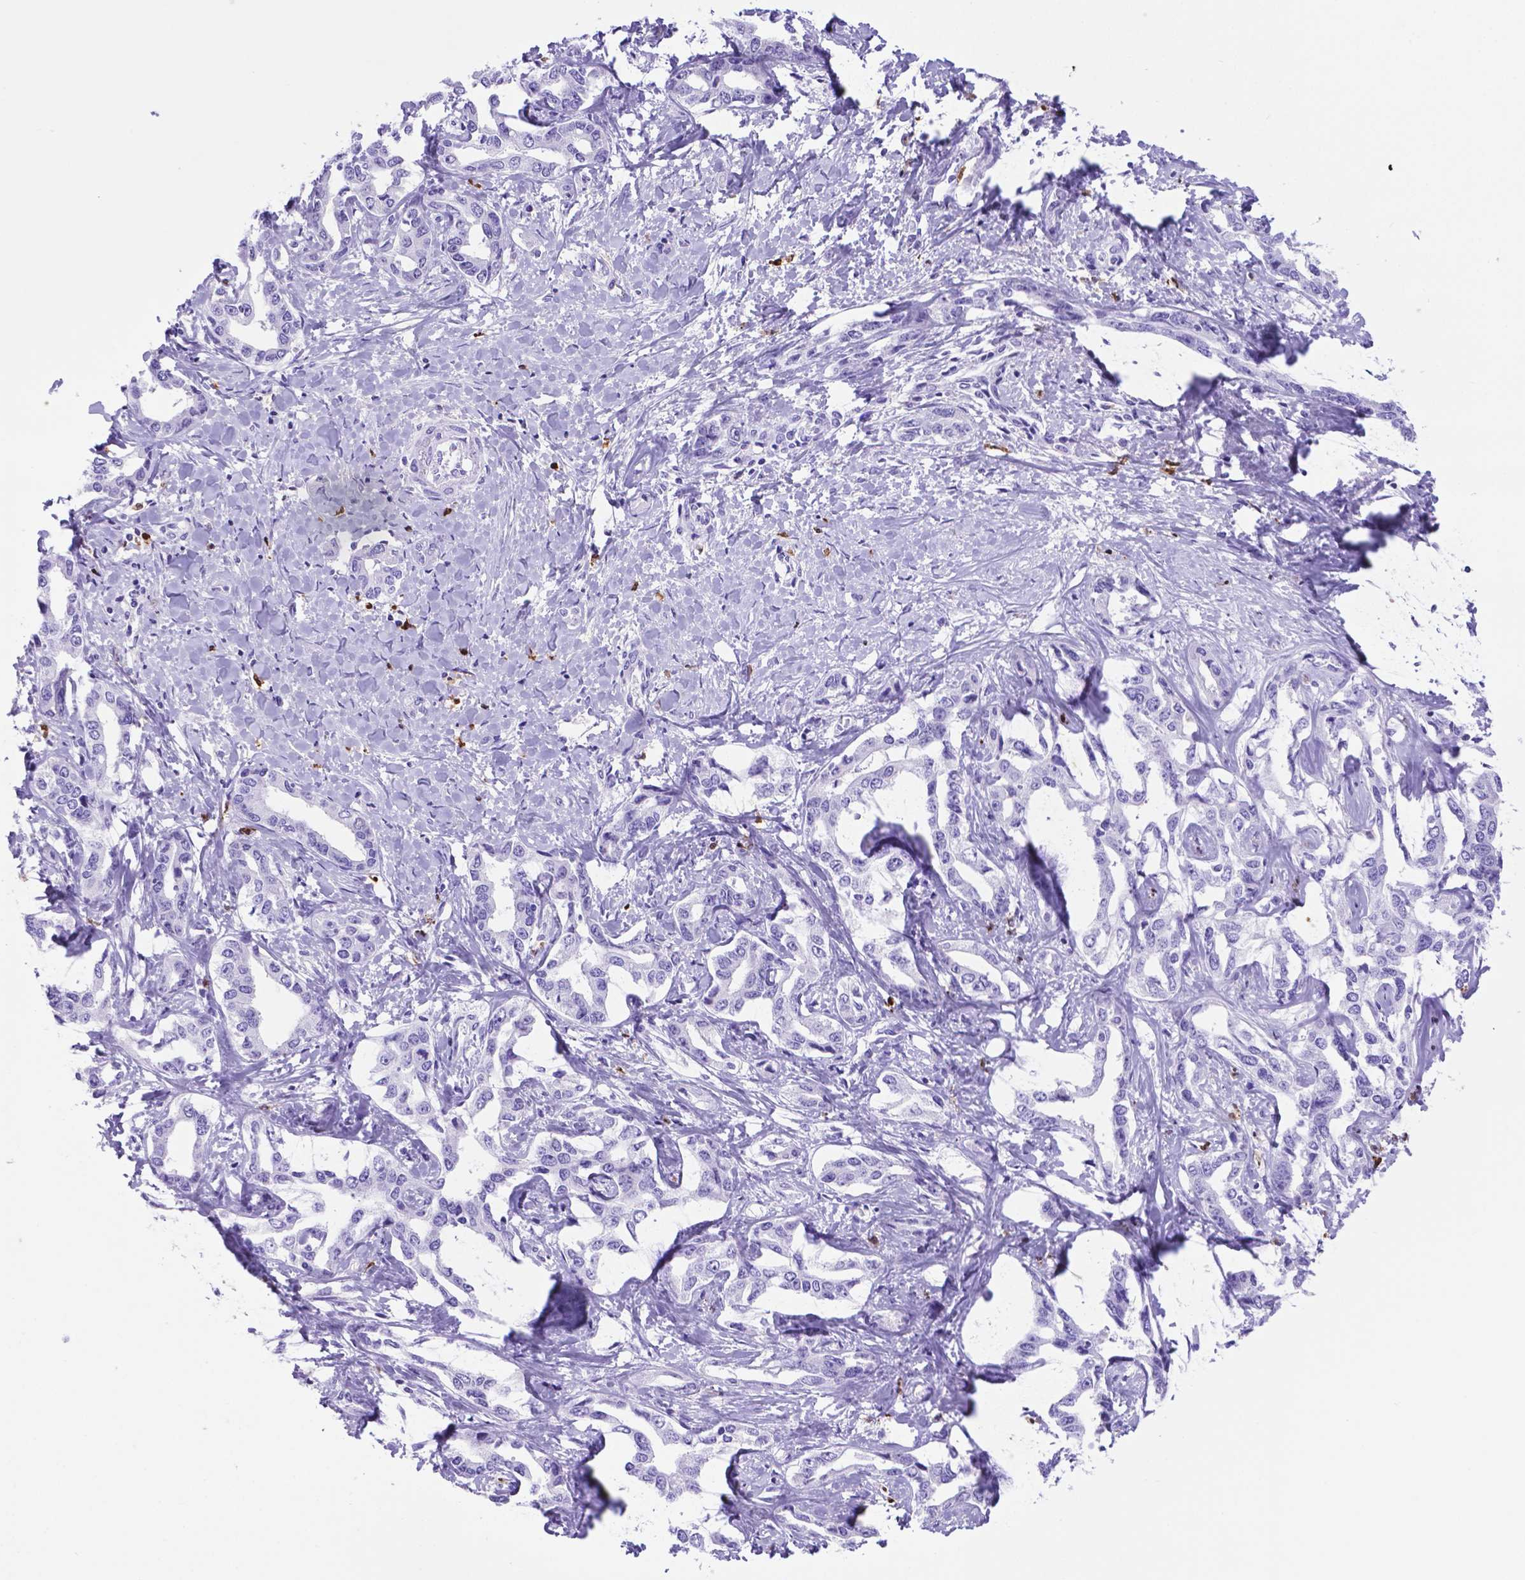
{"staining": {"intensity": "negative", "quantity": "none", "location": "none"}, "tissue": "liver cancer", "cell_type": "Tumor cells", "image_type": "cancer", "snomed": [{"axis": "morphology", "description": "Cholangiocarcinoma"}, {"axis": "topography", "description": "Liver"}], "caption": "Tumor cells show no significant positivity in liver cancer. (Stains: DAB (3,3'-diaminobenzidine) immunohistochemistry (IHC) with hematoxylin counter stain, Microscopy: brightfield microscopy at high magnification).", "gene": "LZTR1", "patient": {"sex": "male", "age": 59}}